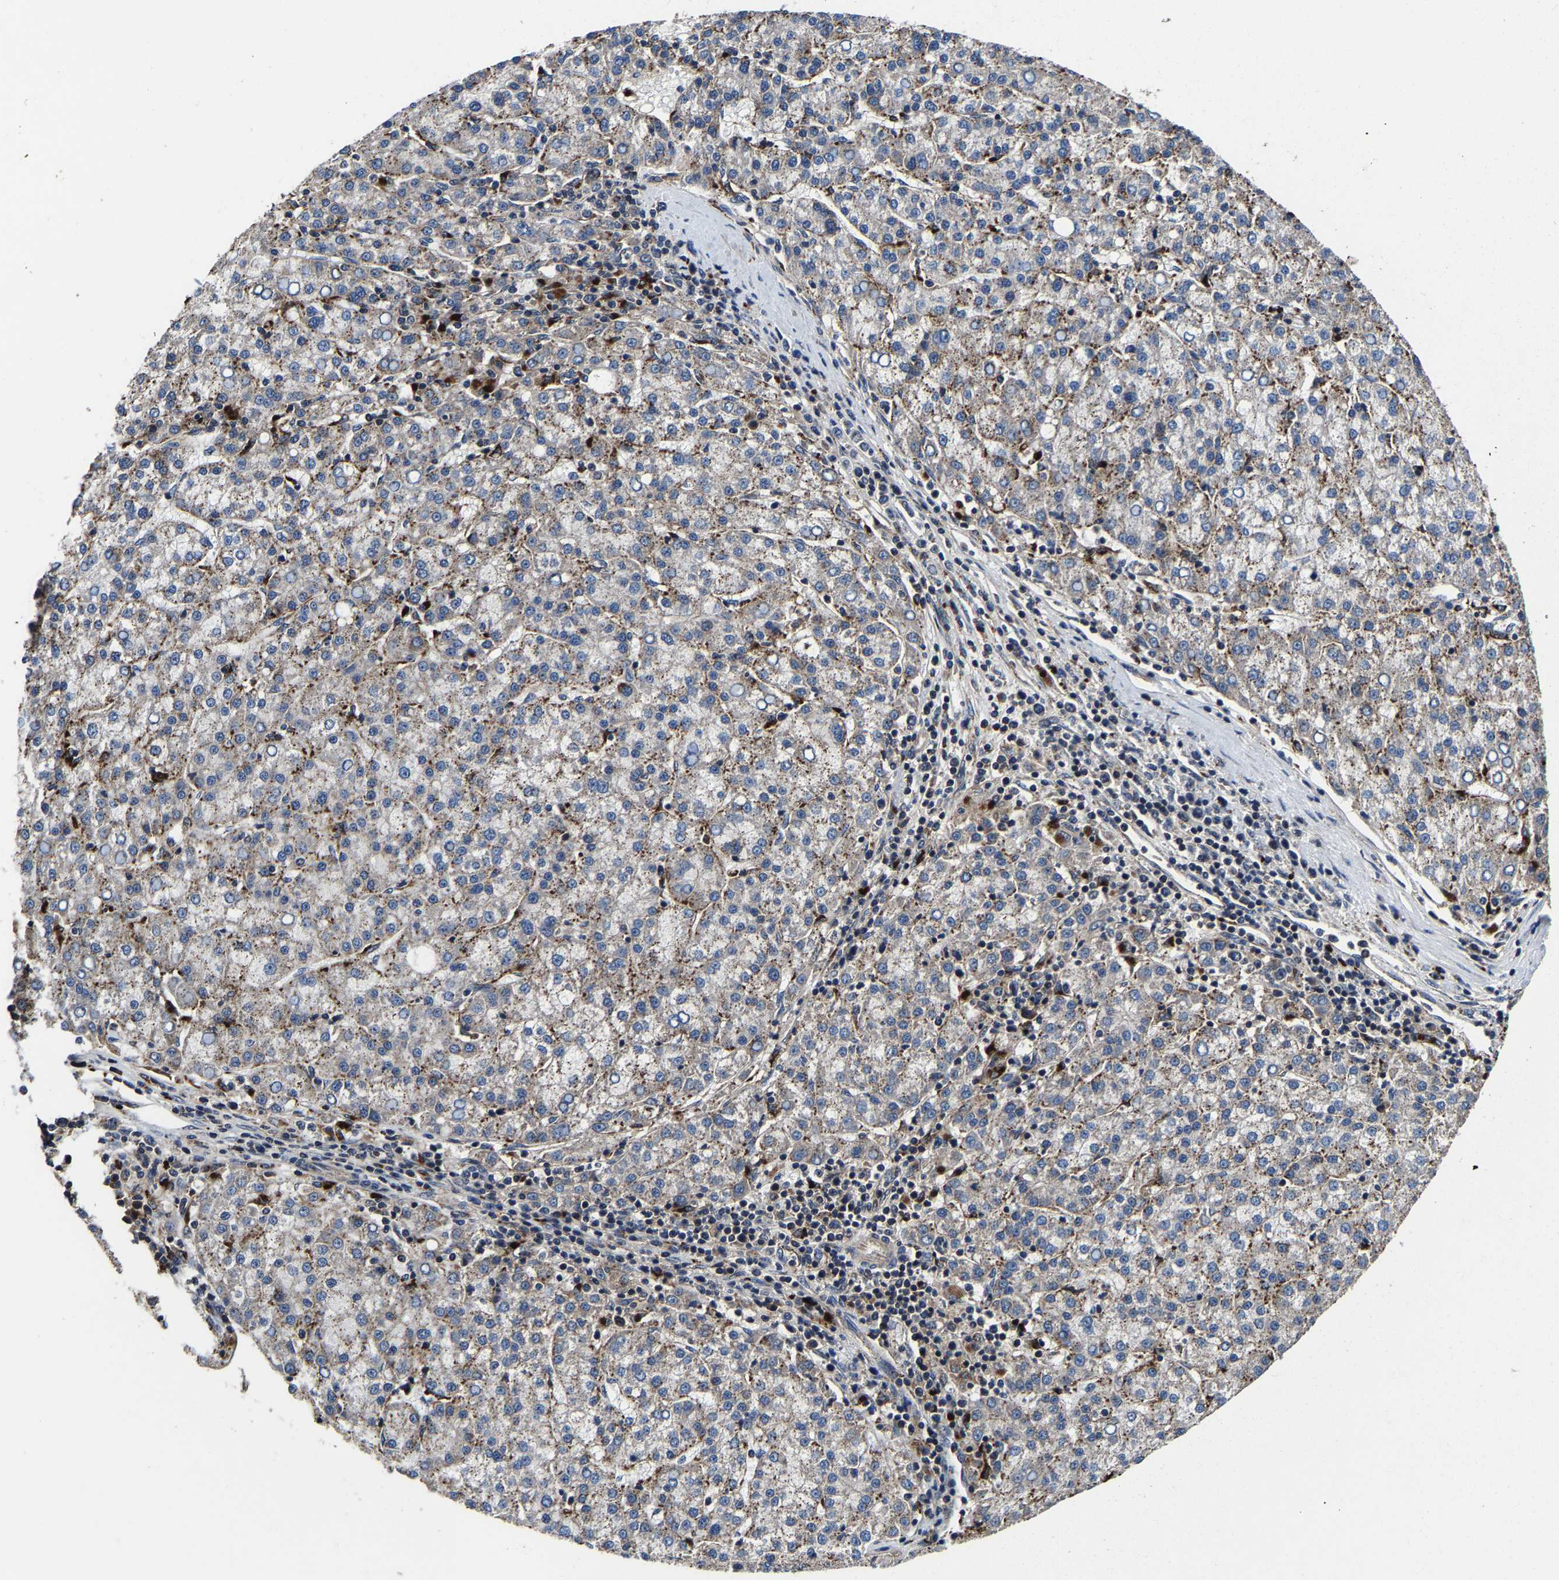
{"staining": {"intensity": "weak", "quantity": "<25%", "location": "cytoplasmic/membranous"}, "tissue": "liver cancer", "cell_type": "Tumor cells", "image_type": "cancer", "snomed": [{"axis": "morphology", "description": "Carcinoma, Hepatocellular, NOS"}, {"axis": "topography", "description": "Liver"}], "caption": "High magnification brightfield microscopy of hepatocellular carcinoma (liver) stained with DAB (brown) and counterstained with hematoxylin (blue): tumor cells show no significant staining.", "gene": "ZCCHC7", "patient": {"sex": "female", "age": 58}}